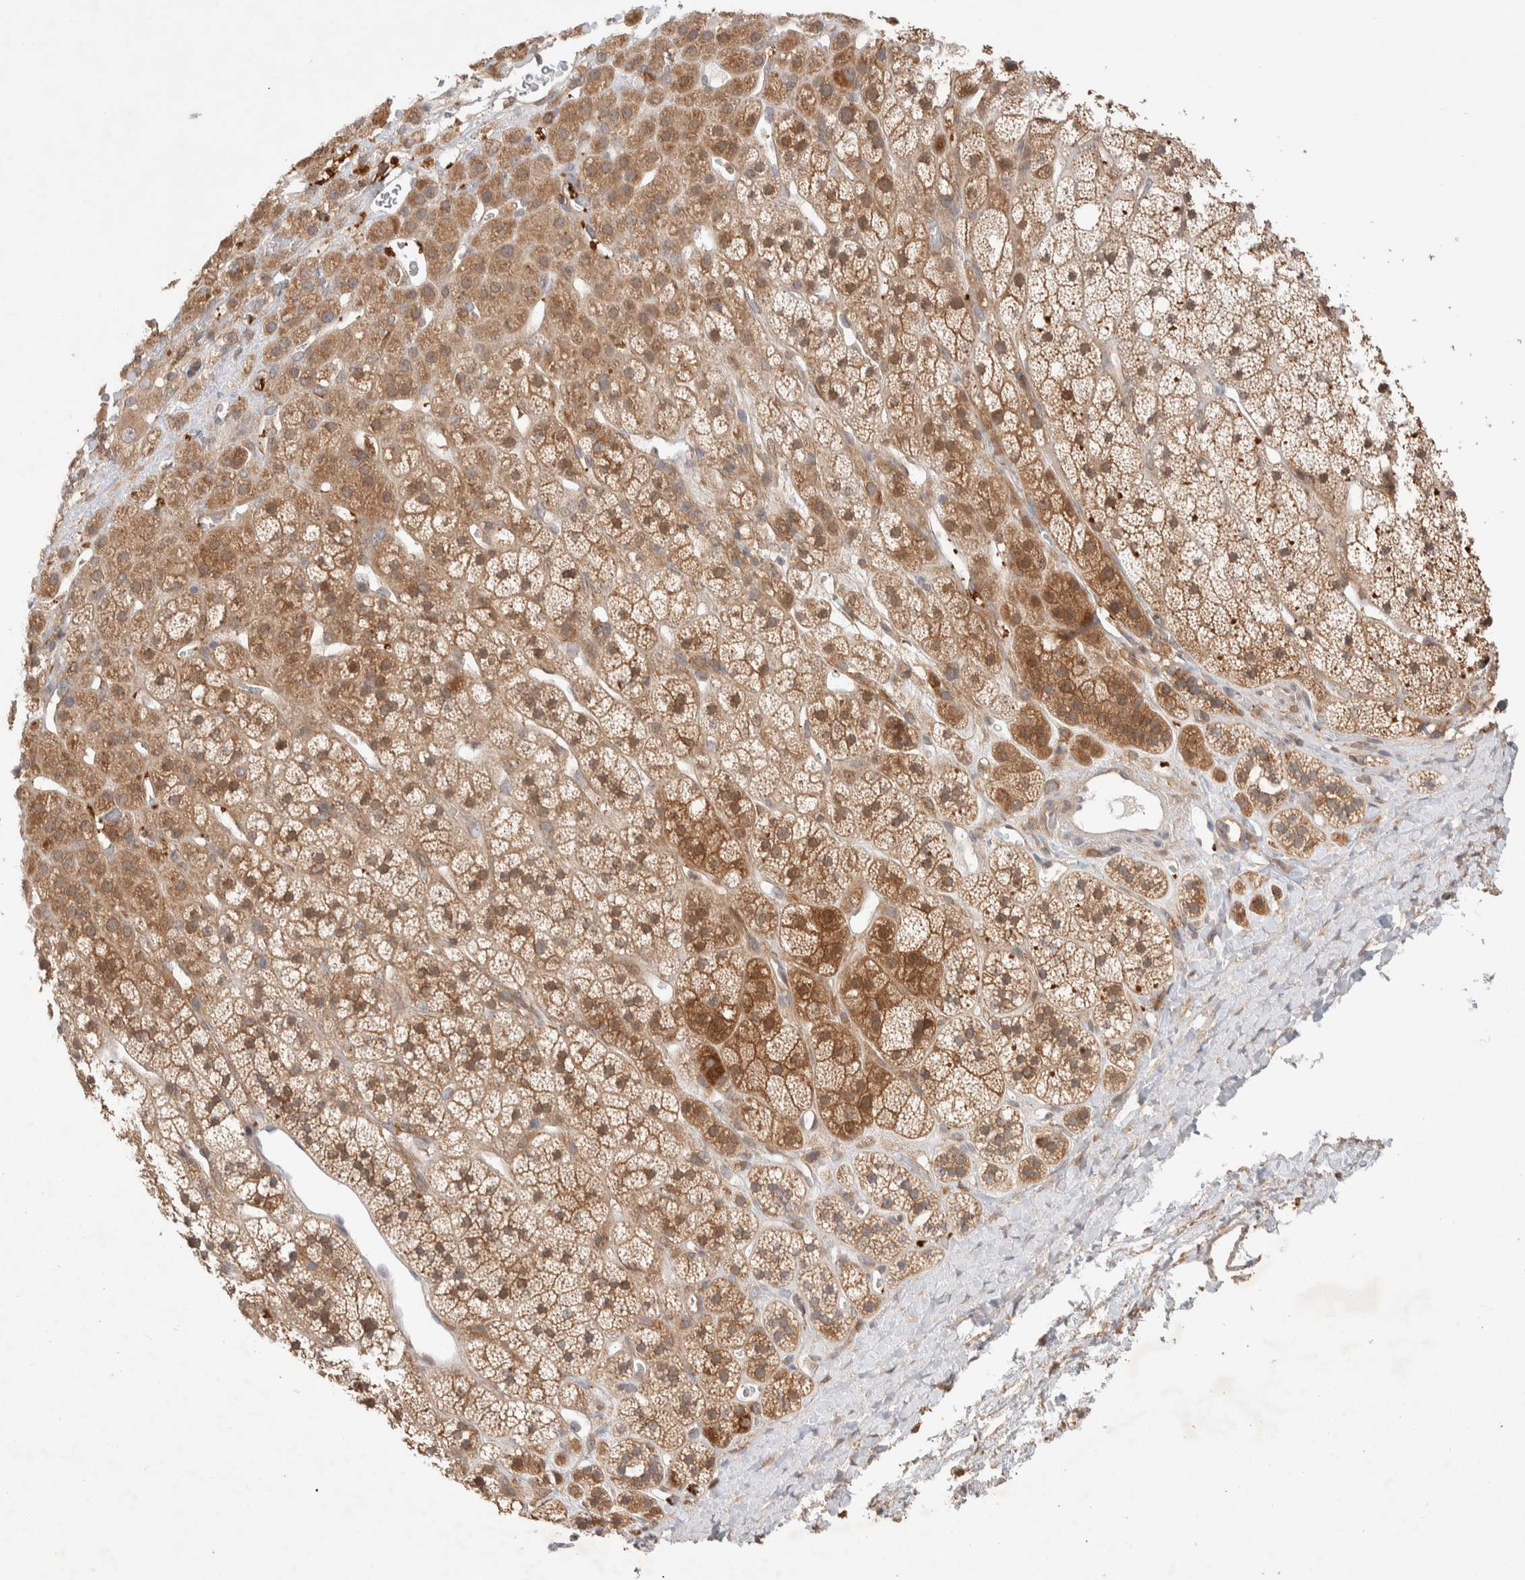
{"staining": {"intensity": "moderate", "quantity": ">75%", "location": "cytoplasmic/membranous"}, "tissue": "adrenal gland", "cell_type": "Glandular cells", "image_type": "normal", "snomed": [{"axis": "morphology", "description": "Normal tissue, NOS"}, {"axis": "topography", "description": "Adrenal gland"}], "caption": "Adrenal gland stained with immunohistochemistry (IHC) displays moderate cytoplasmic/membranous staining in about >75% of glandular cells.", "gene": "DEPTOR", "patient": {"sex": "male", "age": 56}}